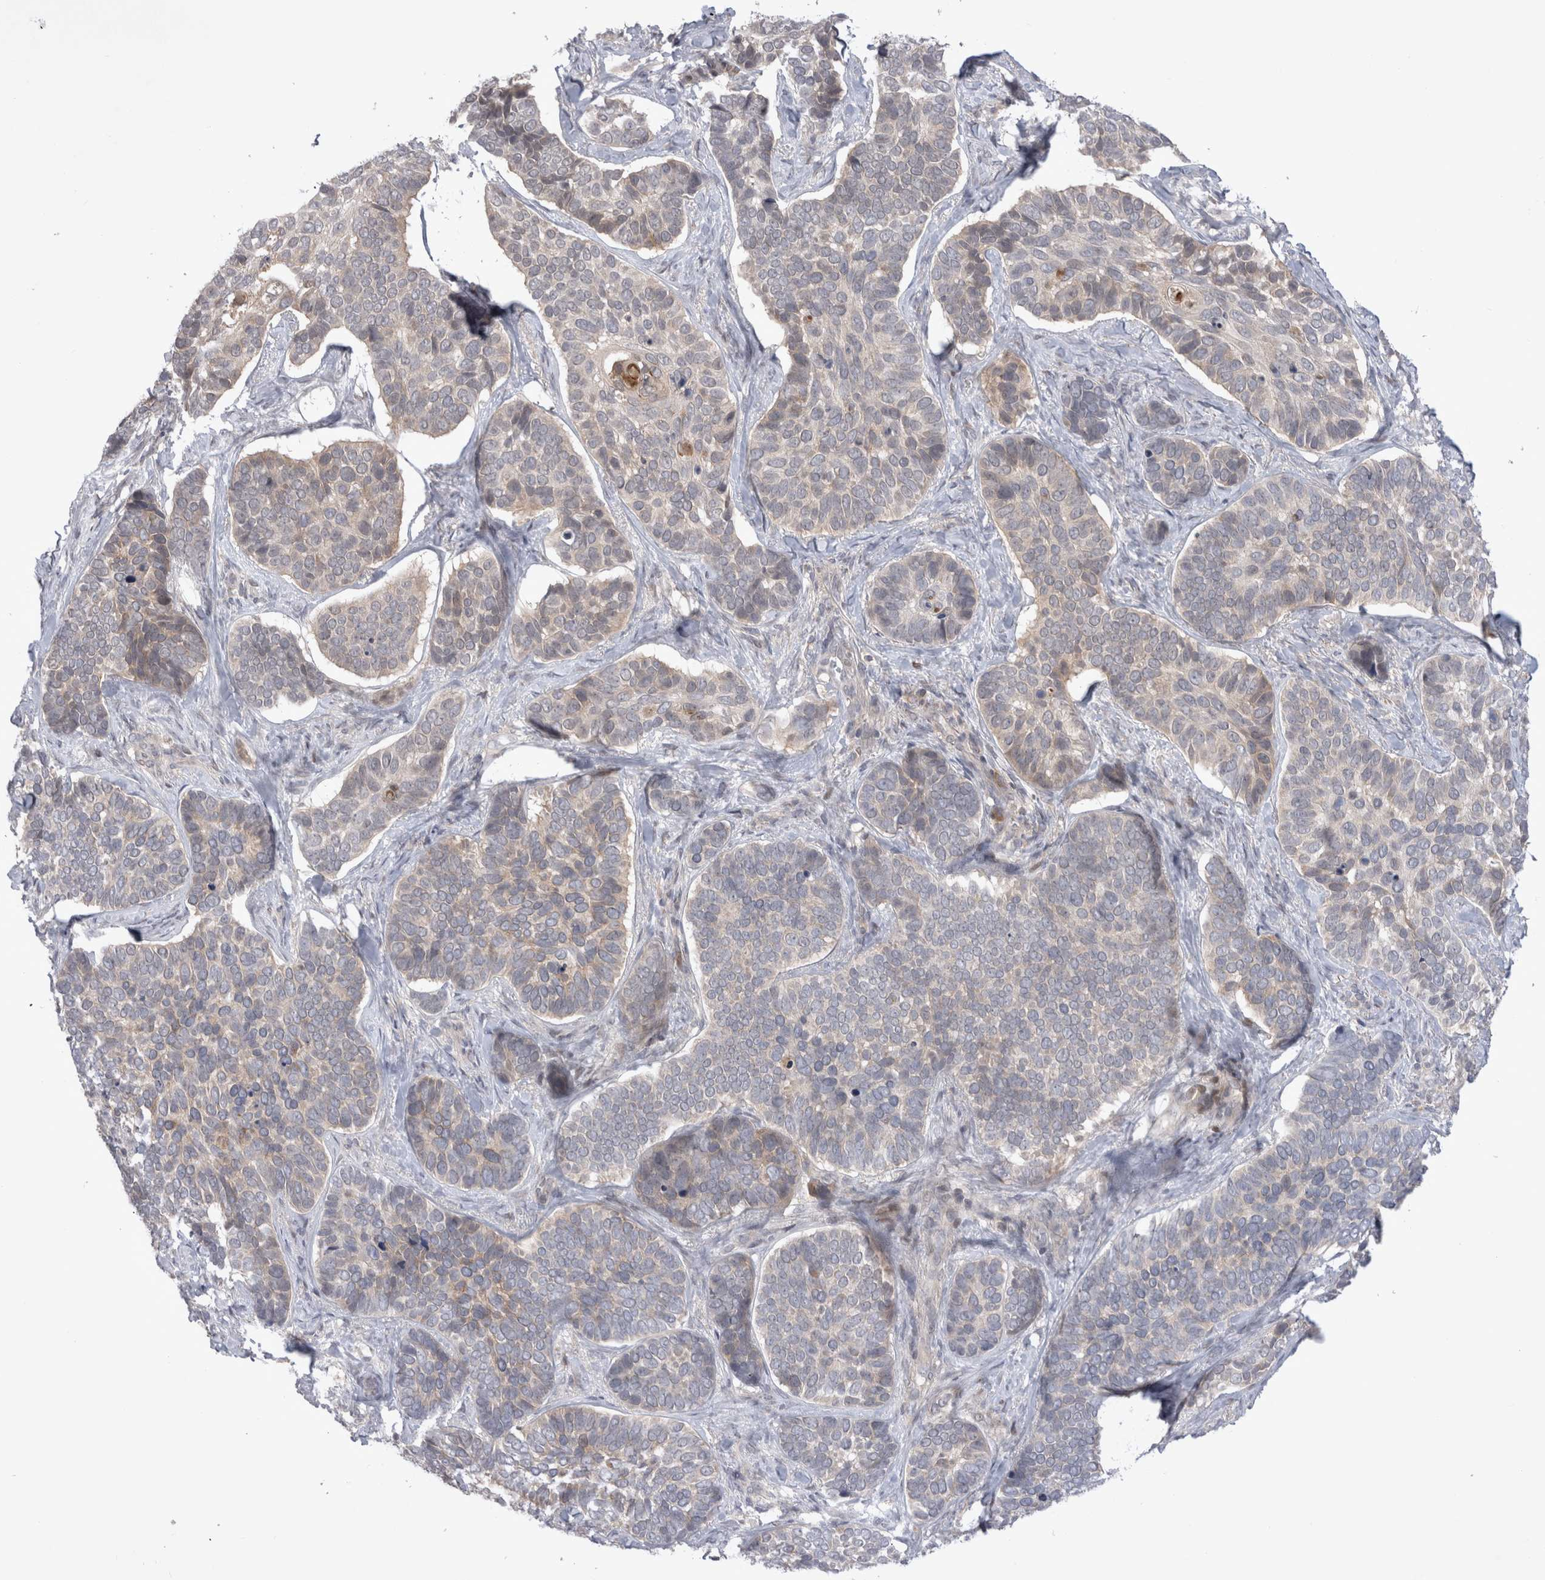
{"staining": {"intensity": "weak", "quantity": "<25%", "location": "cytoplasmic/membranous"}, "tissue": "skin cancer", "cell_type": "Tumor cells", "image_type": "cancer", "snomed": [{"axis": "morphology", "description": "Basal cell carcinoma"}, {"axis": "topography", "description": "Skin"}], "caption": "Tumor cells are negative for brown protein staining in skin cancer (basal cell carcinoma). (Brightfield microscopy of DAB immunohistochemistry at high magnification).", "gene": "PLEKHM1", "patient": {"sex": "male", "age": 62}}